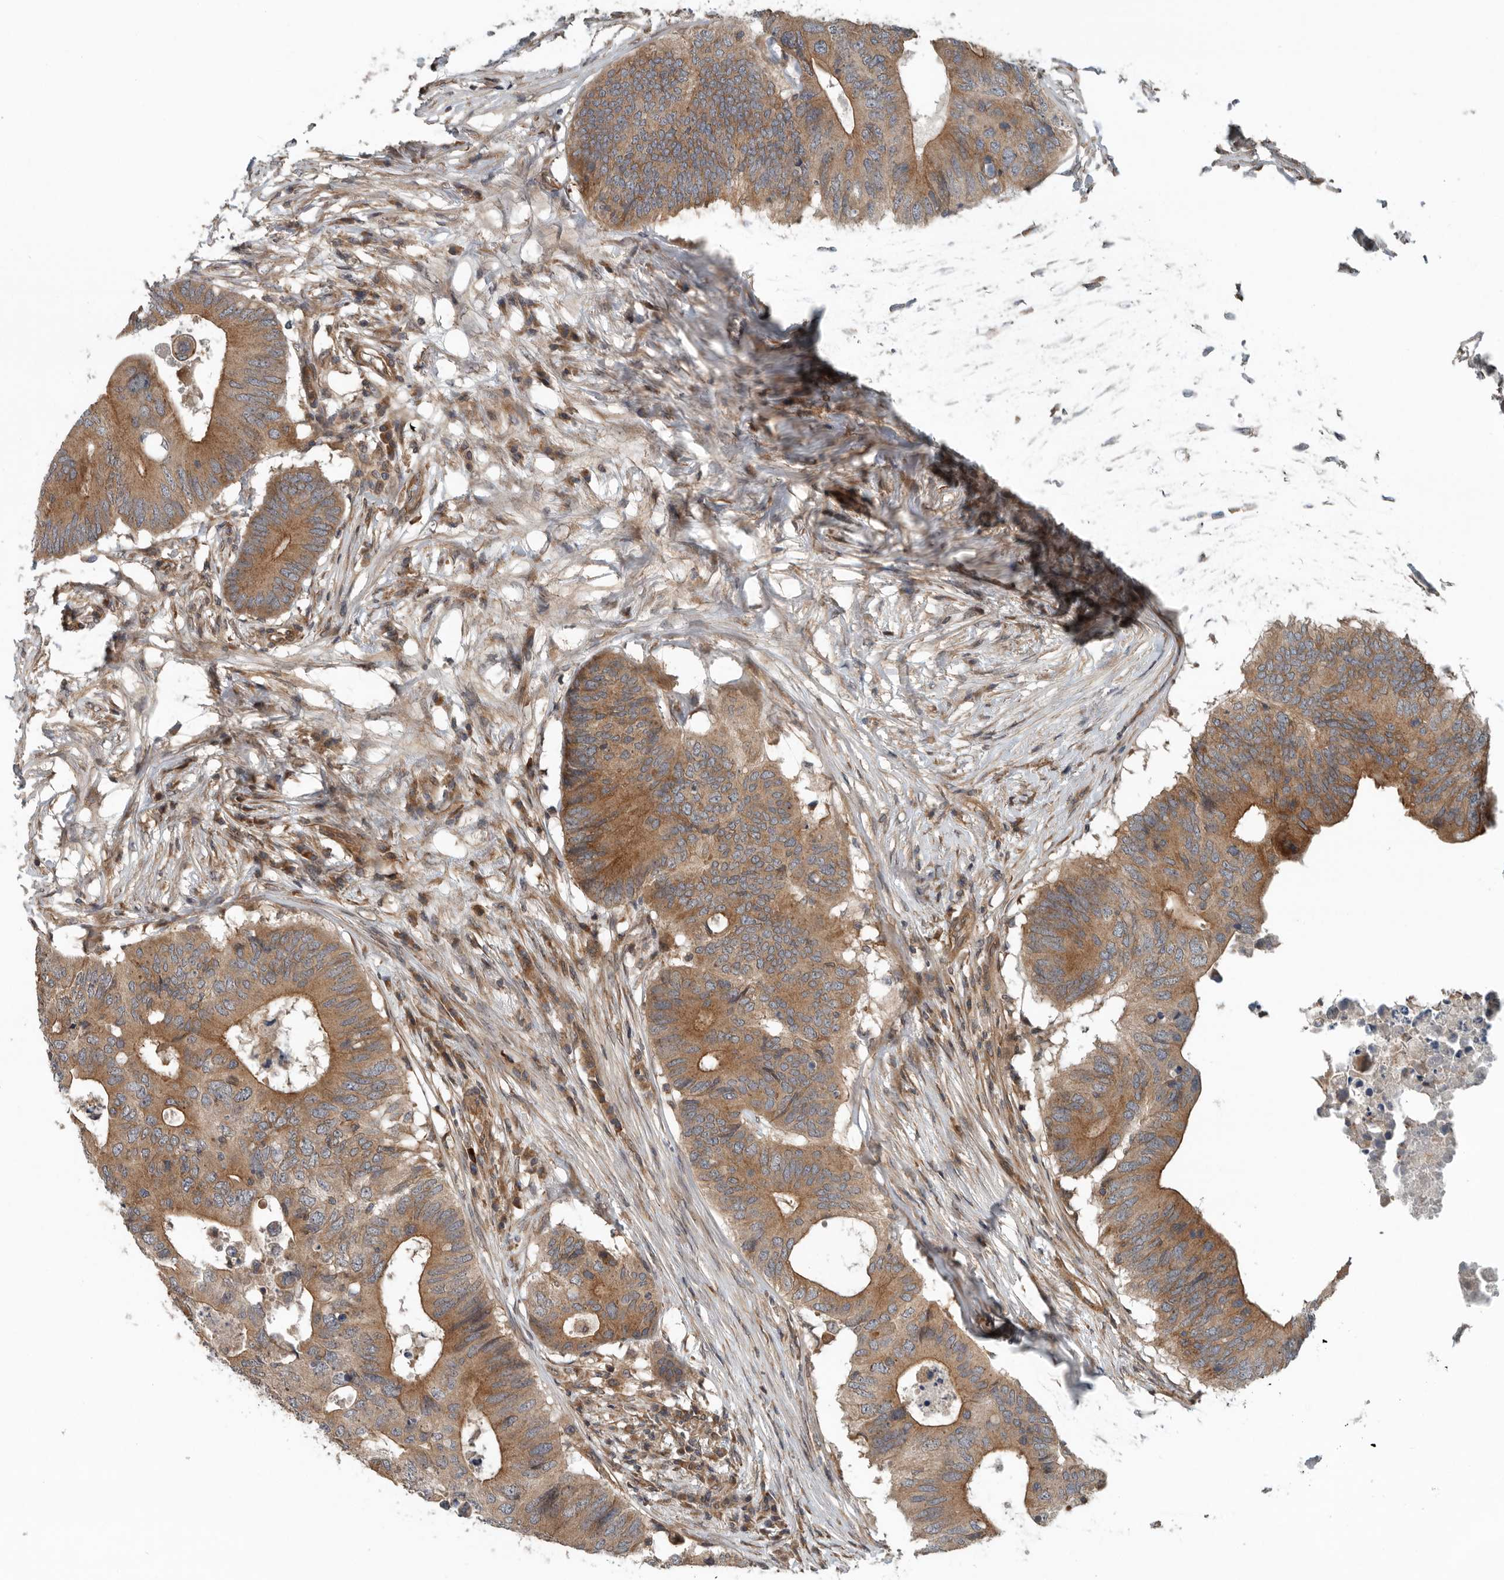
{"staining": {"intensity": "moderate", "quantity": ">75%", "location": "cytoplasmic/membranous"}, "tissue": "colorectal cancer", "cell_type": "Tumor cells", "image_type": "cancer", "snomed": [{"axis": "morphology", "description": "Adenocarcinoma, NOS"}, {"axis": "topography", "description": "Colon"}], "caption": "Immunohistochemical staining of colorectal adenocarcinoma reveals moderate cytoplasmic/membranous protein expression in approximately >75% of tumor cells.", "gene": "AMFR", "patient": {"sex": "male", "age": 71}}